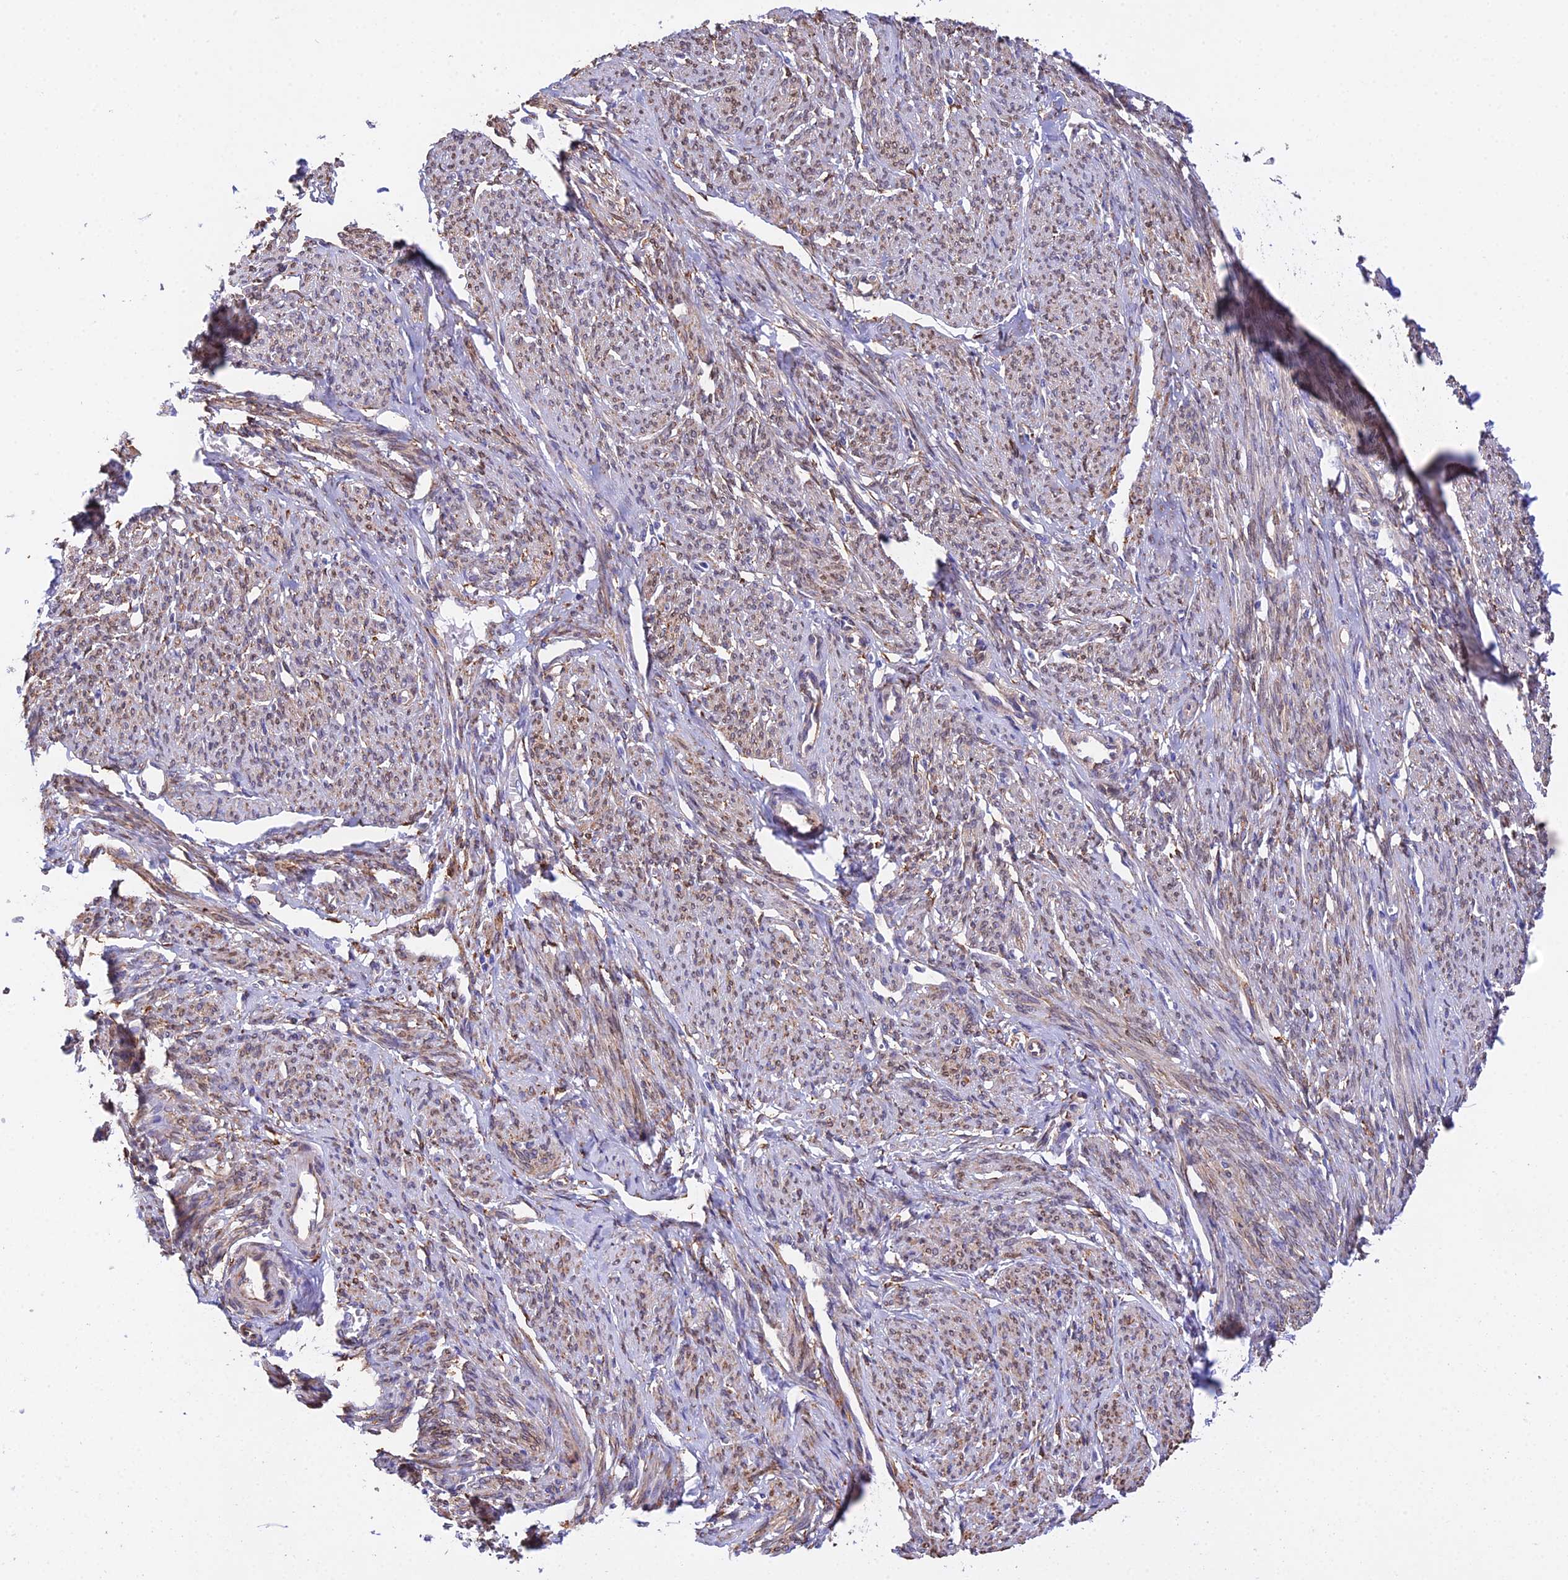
{"staining": {"intensity": "moderate", "quantity": ">75%", "location": "cytoplasmic/membranous"}, "tissue": "smooth muscle", "cell_type": "Smooth muscle cells", "image_type": "normal", "snomed": [{"axis": "morphology", "description": "Normal tissue, NOS"}, {"axis": "topography", "description": "Smooth muscle"}], "caption": "Immunohistochemical staining of unremarkable human smooth muscle shows moderate cytoplasmic/membranous protein positivity in approximately >75% of smooth muscle cells. (Brightfield microscopy of DAB IHC at high magnification).", "gene": "MXRA7", "patient": {"sex": "female", "age": 65}}